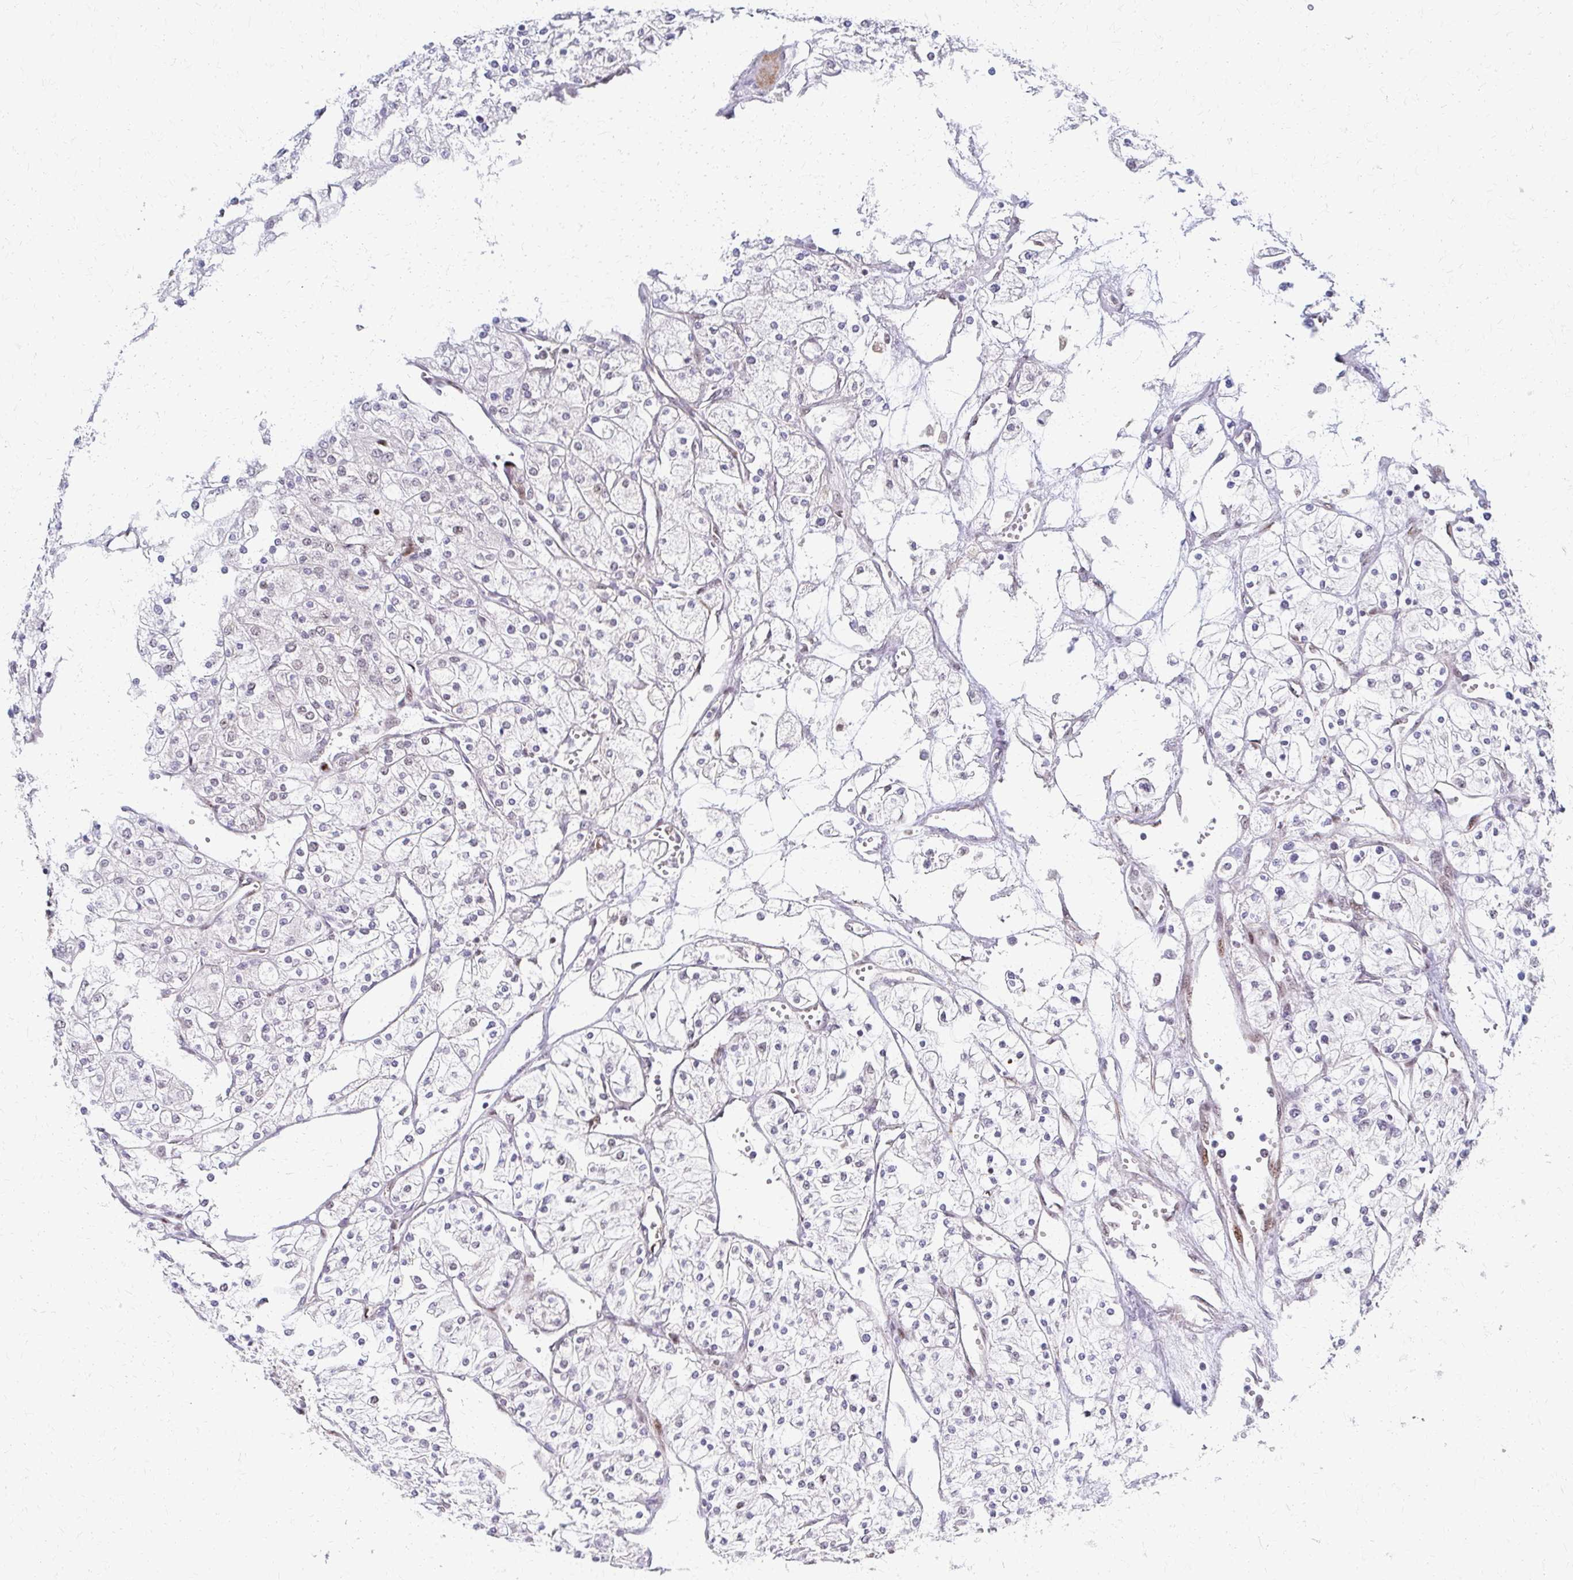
{"staining": {"intensity": "weak", "quantity": "<25%", "location": "nuclear"}, "tissue": "renal cancer", "cell_type": "Tumor cells", "image_type": "cancer", "snomed": [{"axis": "morphology", "description": "Adenocarcinoma, NOS"}, {"axis": "topography", "description": "Kidney"}], "caption": "This micrograph is of adenocarcinoma (renal) stained with IHC to label a protein in brown with the nuclei are counter-stained blue. There is no expression in tumor cells.", "gene": "PSMD7", "patient": {"sex": "male", "age": 80}}